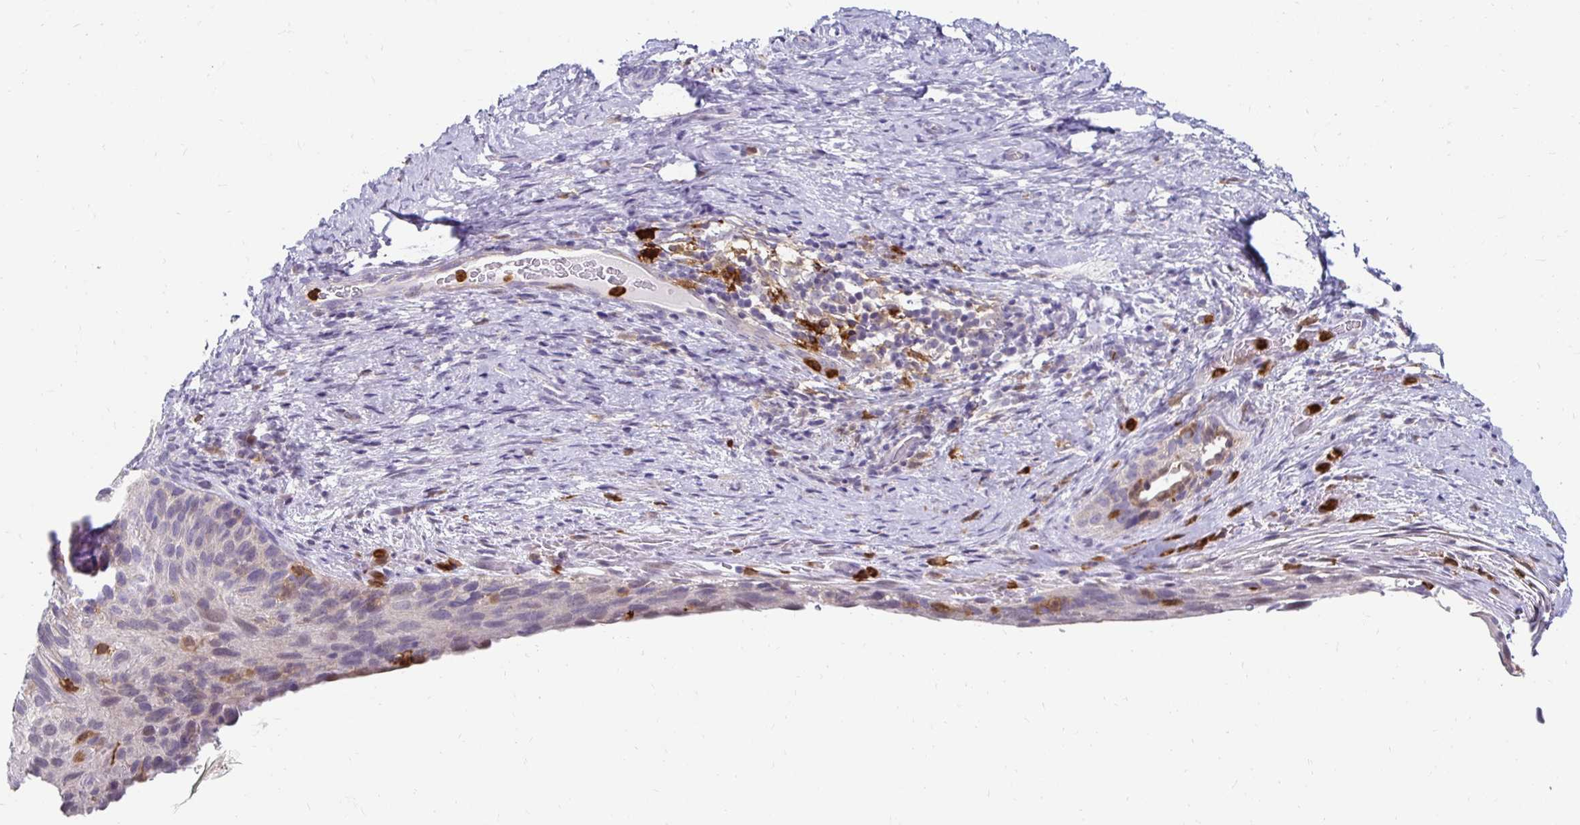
{"staining": {"intensity": "negative", "quantity": "none", "location": "none"}, "tissue": "cervical cancer", "cell_type": "Tumor cells", "image_type": "cancer", "snomed": [{"axis": "morphology", "description": "Squamous cell carcinoma, NOS"}, {"axis": "topography", "description": "Cervix"}], "caption": "A high-resolution photomicrograph shows immunohistochemistry staining of squamous cell carcinoma (cervical), which exhibits no significant staining in tumor cells.", "gene": "PADI2", "patient": {"sex": "female", "age": 80}}